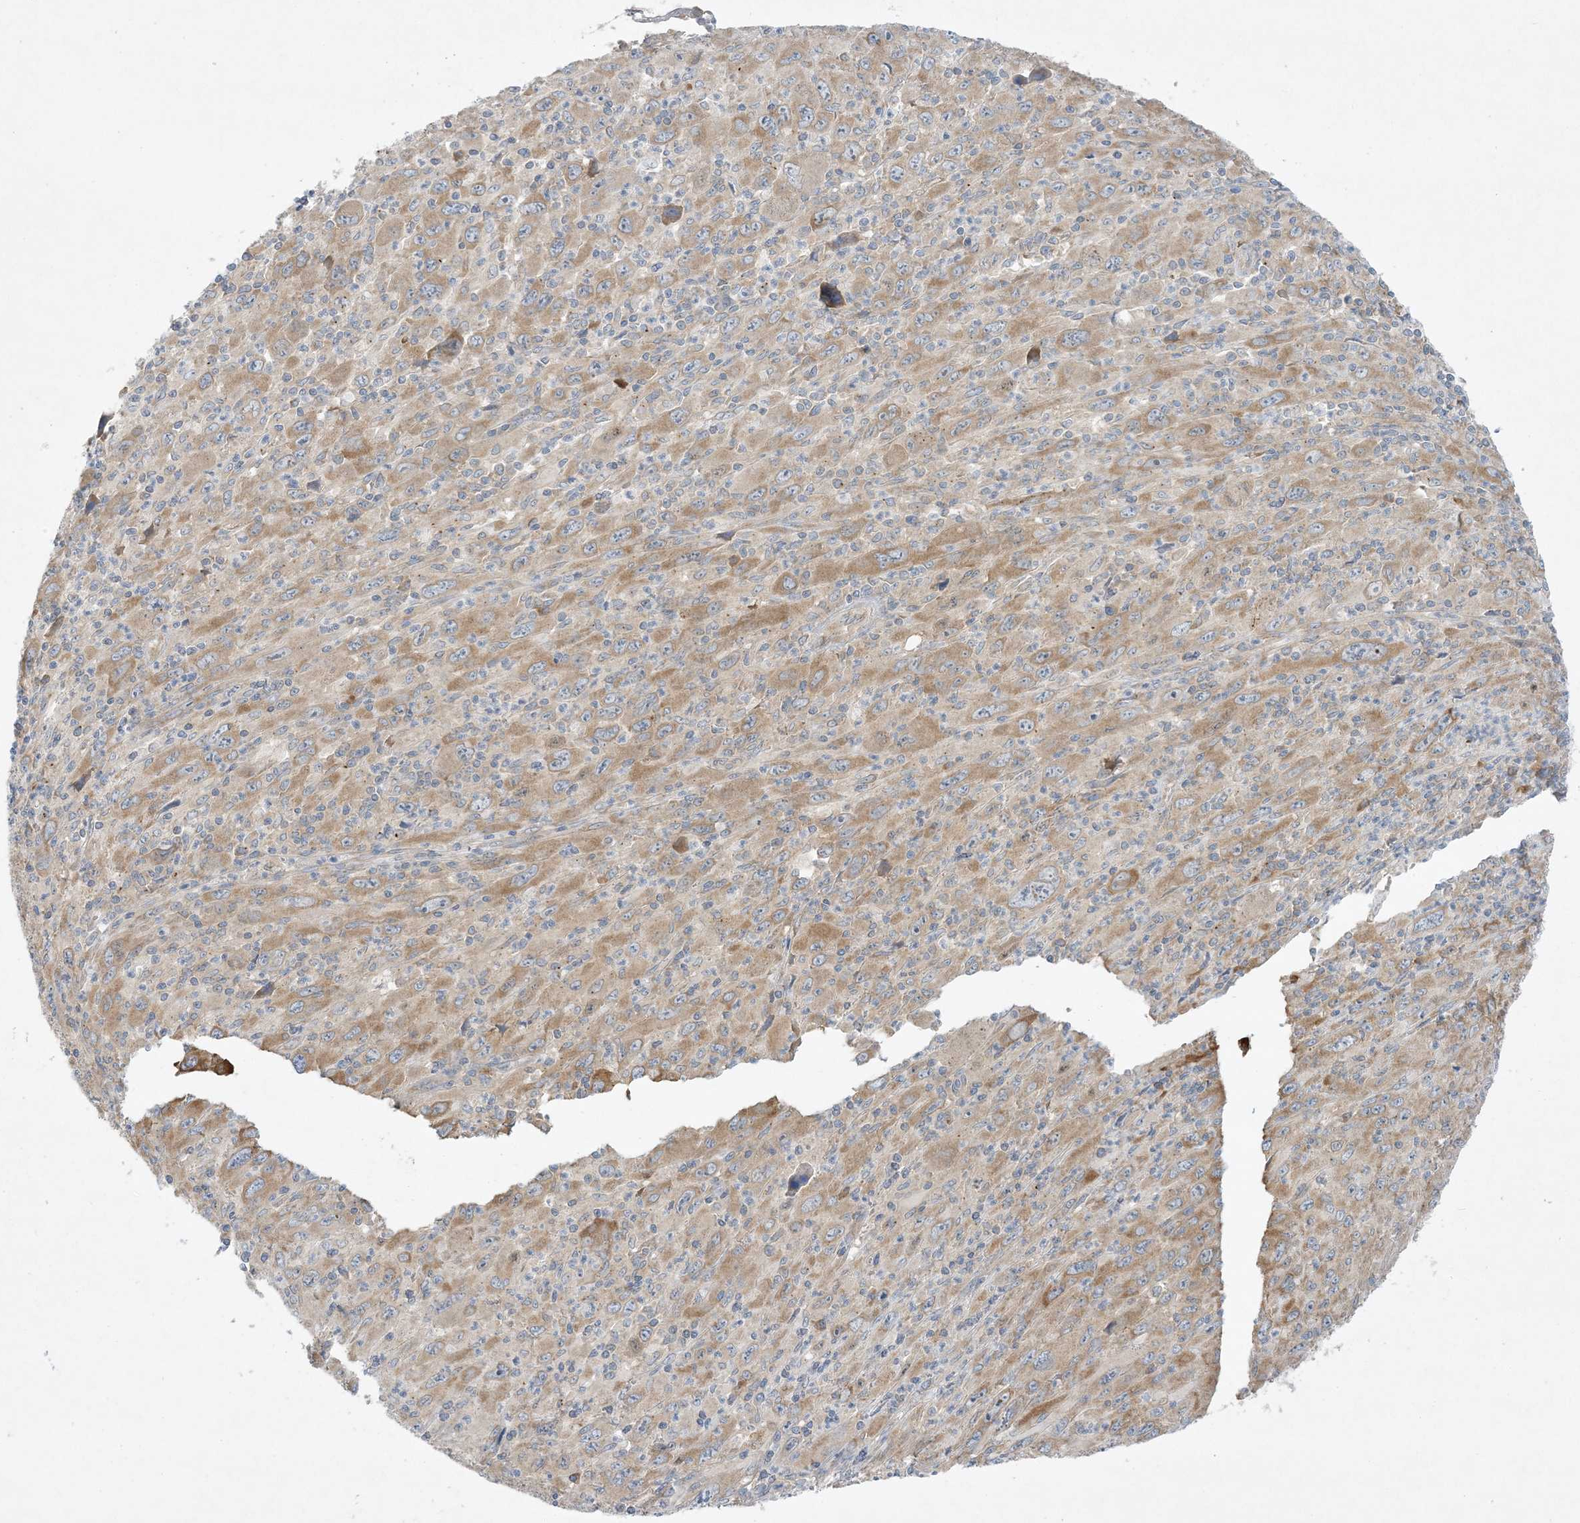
{"staining": {"intensity": "moderate", "quantity": ">75%", "location": "cytoplasmic/membranous"}, "tissue": "melanoma", "cell_type": "Tumor cells", "image_type": "cancer", "snomed": [{"axis": "morphology", "description": "Malignant melanoma, Metastatic site"}, {"axis": "topography", "description": "Skin"}], "caption": "Tumor cells exhibit moderate cytoplasmic/membranous staining in about >75% of cells in melanoma.", "gene": "RPP40", "patient": {"sex": "female", "age": 56}}